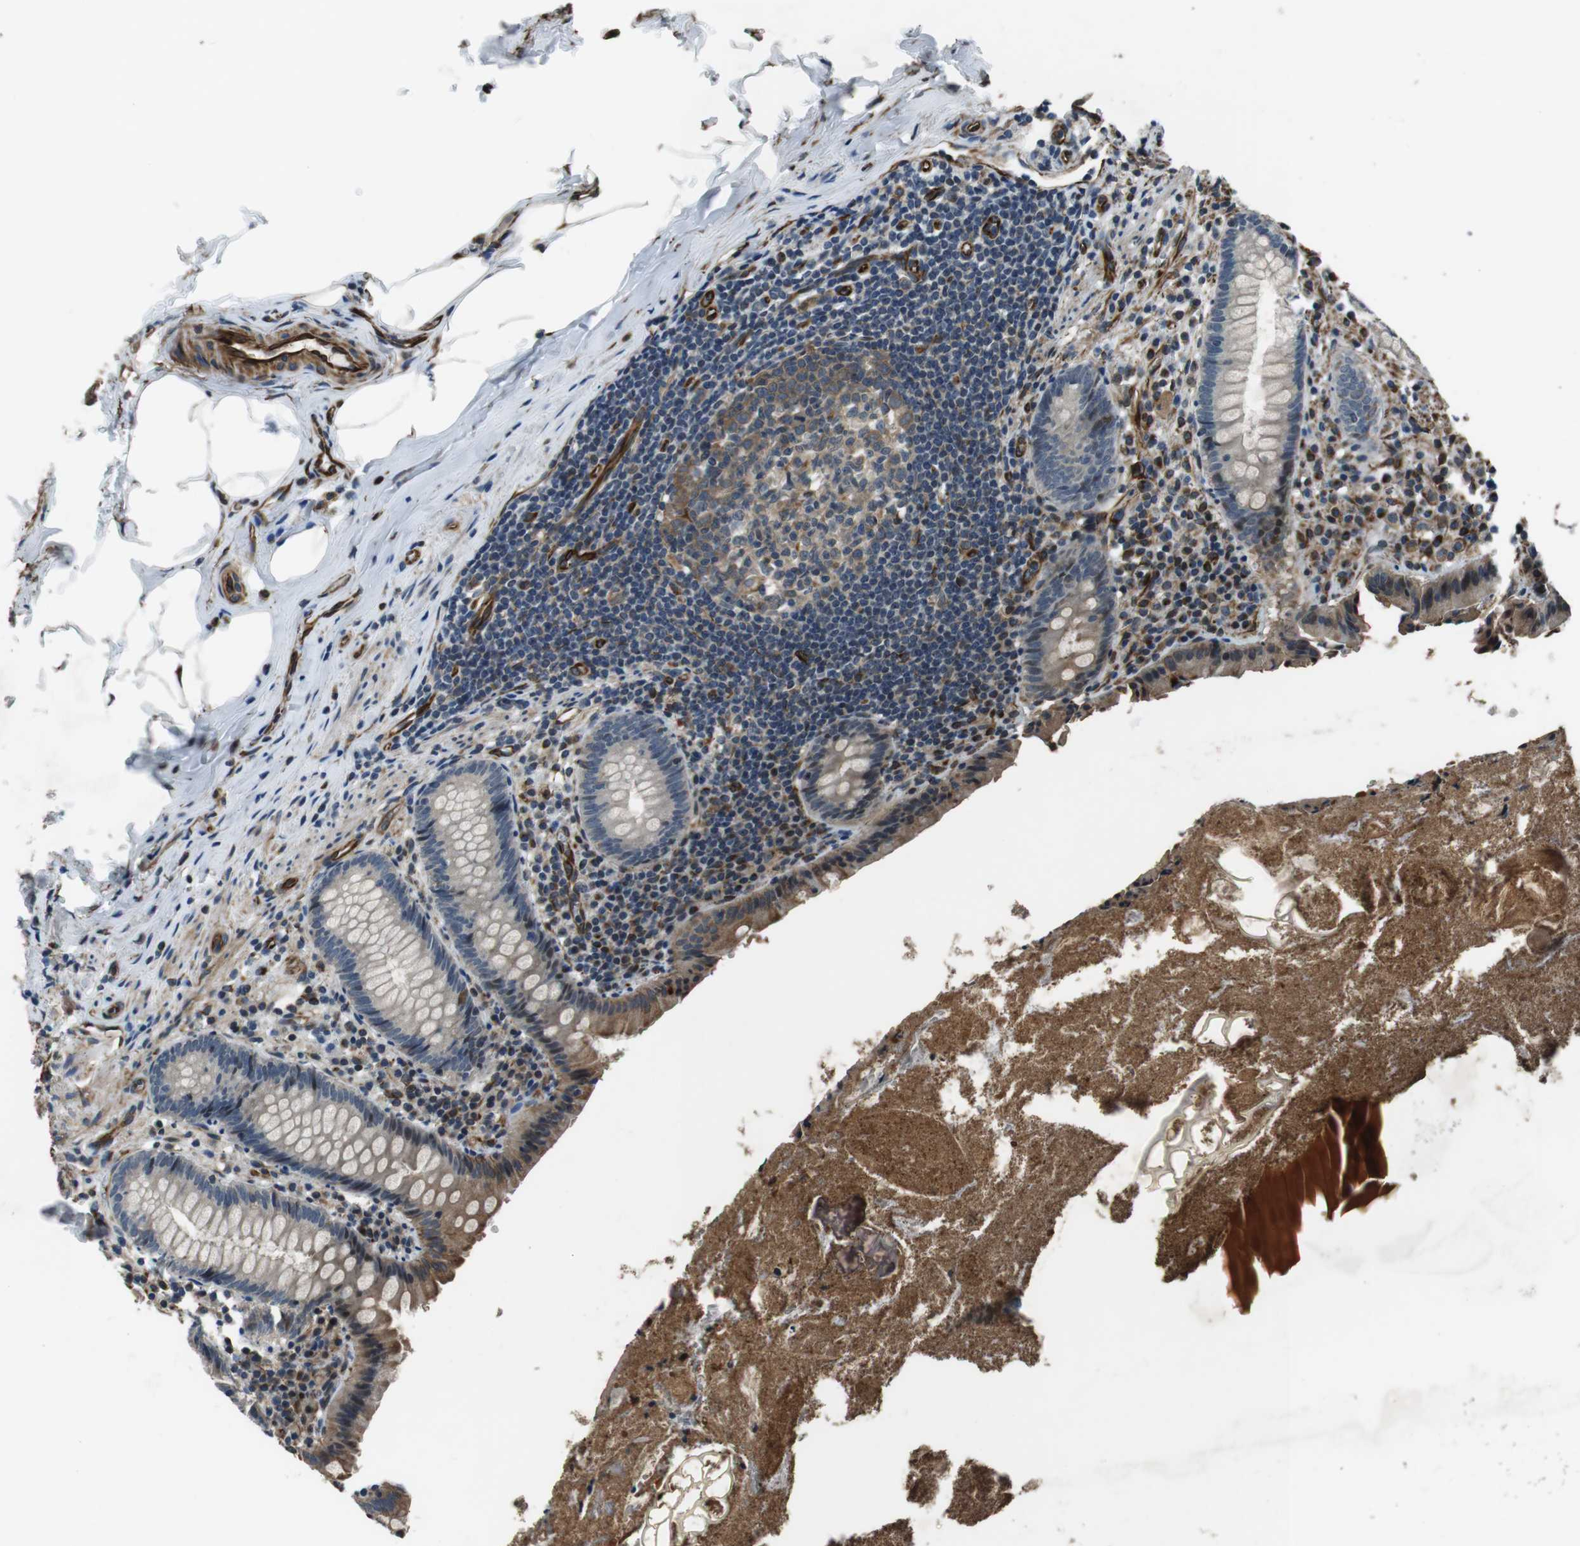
{"staining": {"intensity": "moderate", "quantity": "25%-75%", "location": "cytoplasmic/membranous"}, "tissue": "appendix", "cell_type": "Glandular cells", "image_type": "normal", "snomed": [{"axis": "morphology", "description": "Normal tissue, NOS"}, {"axis": "topography", "description": "Appendix"}], "caption": "DAB immunohistochemical staining of benign human appendix demonstrates moderate cytoplasmic/membranous protein staining in approximately 25%-75% of glandular cells.", "gene": "LRRC49", "patient": {"sex": "male", "age": 52}}